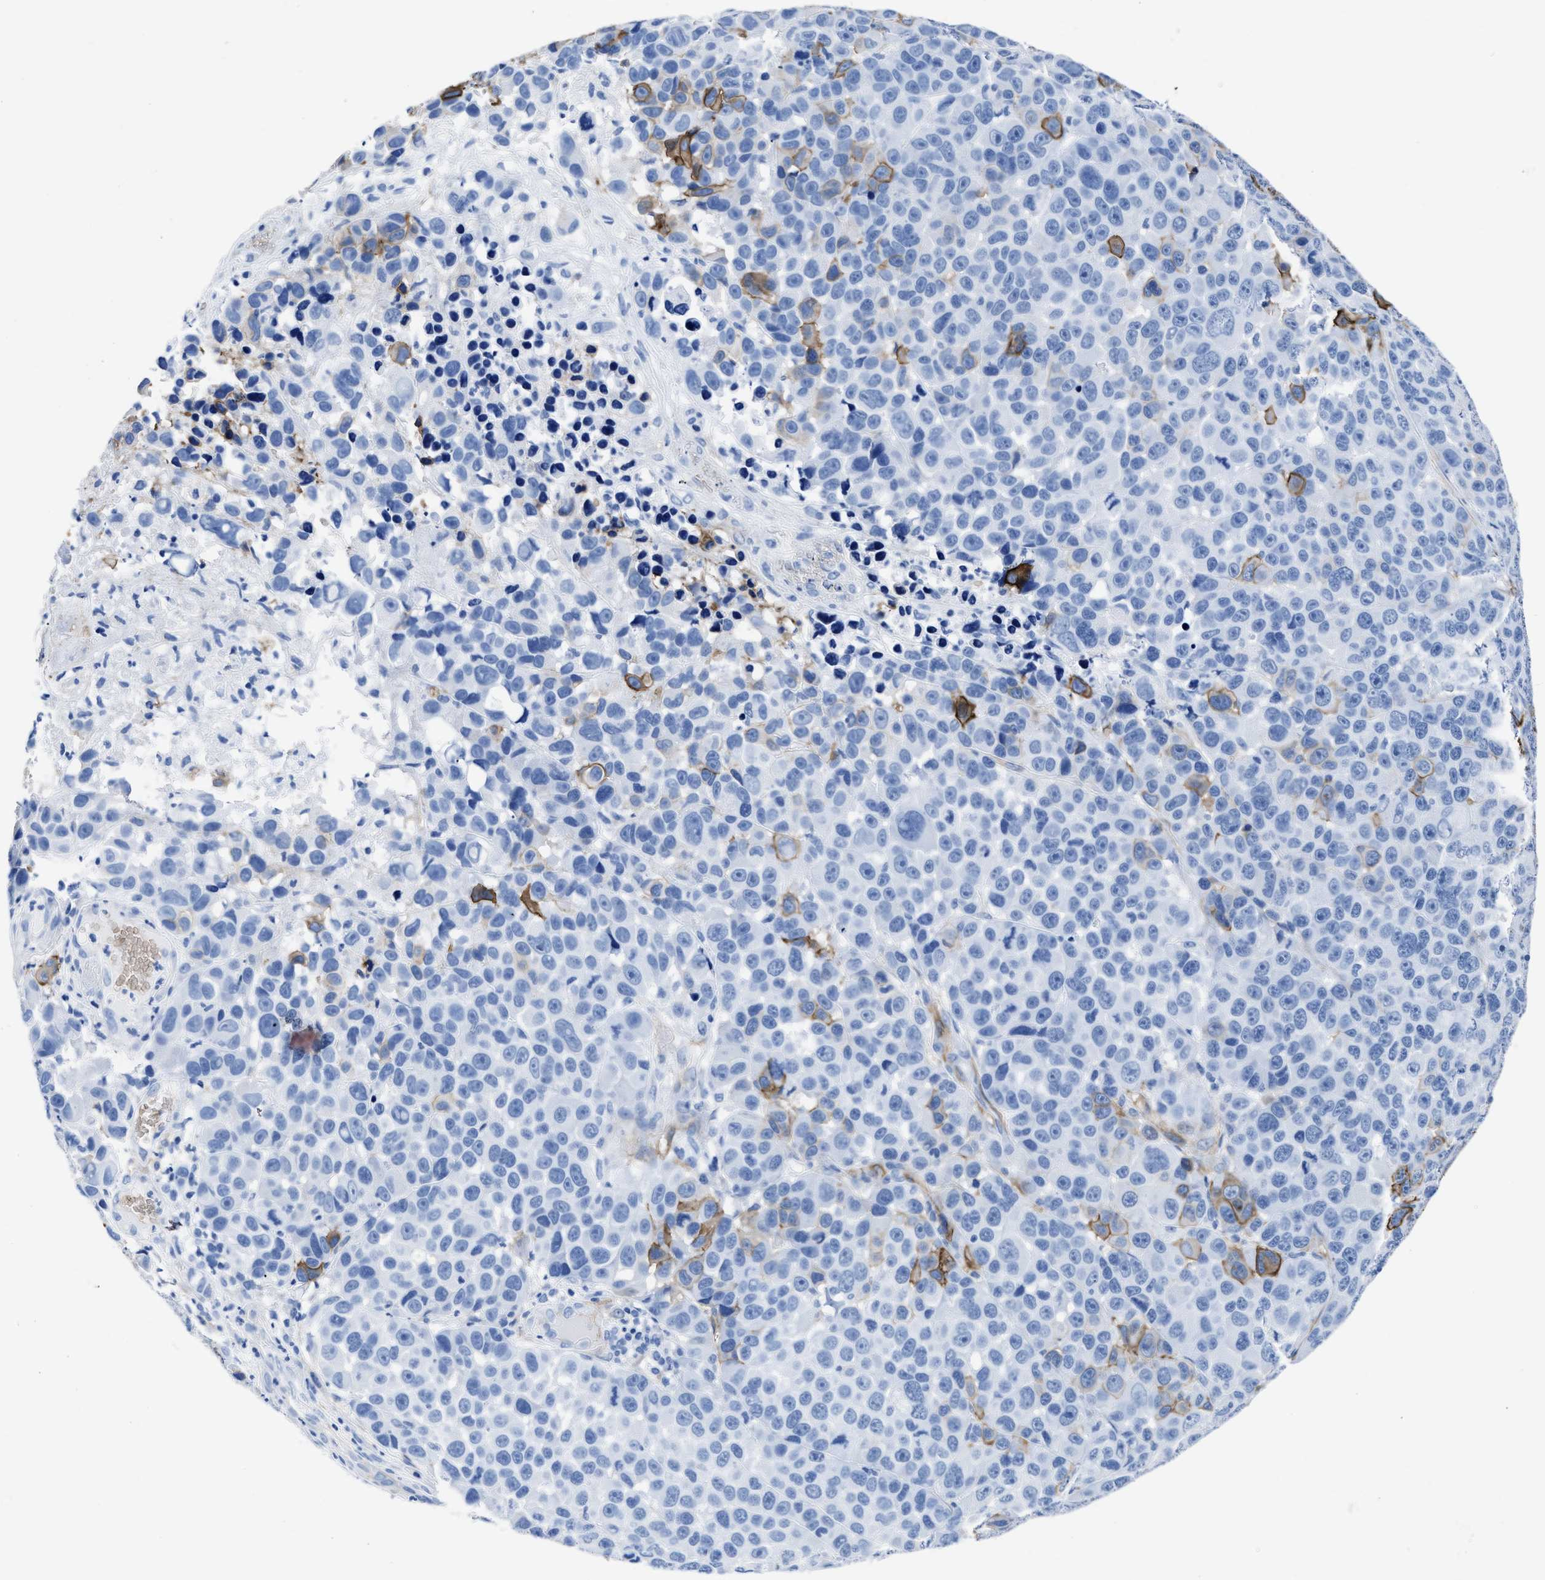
{"staining": {"intensity": "moderate", "quantity": "<25%", "location": "cytoplasmic/membranous"}, "tissue": "melanoma", "cell_type": "Tumor cells", "image_type": "cancer", "snomed": [{"axis": "morphology", "description": "Malignant melanoma, NOS"}, {"axis": "topography", "description": "Skin"}], "caption": "High-magnification brightfield microscopy of malignant melanoma stained with DAB (3,3'-diaminobenzidine) (brown) and counterstained with hematoxylin (blue). tumor cells exhibit moderate cytoplasmic/membranous expression is seen in approximately<25% of cells.", "gene": "AQP1", "patient": {"sex": "male", "age": 53}}